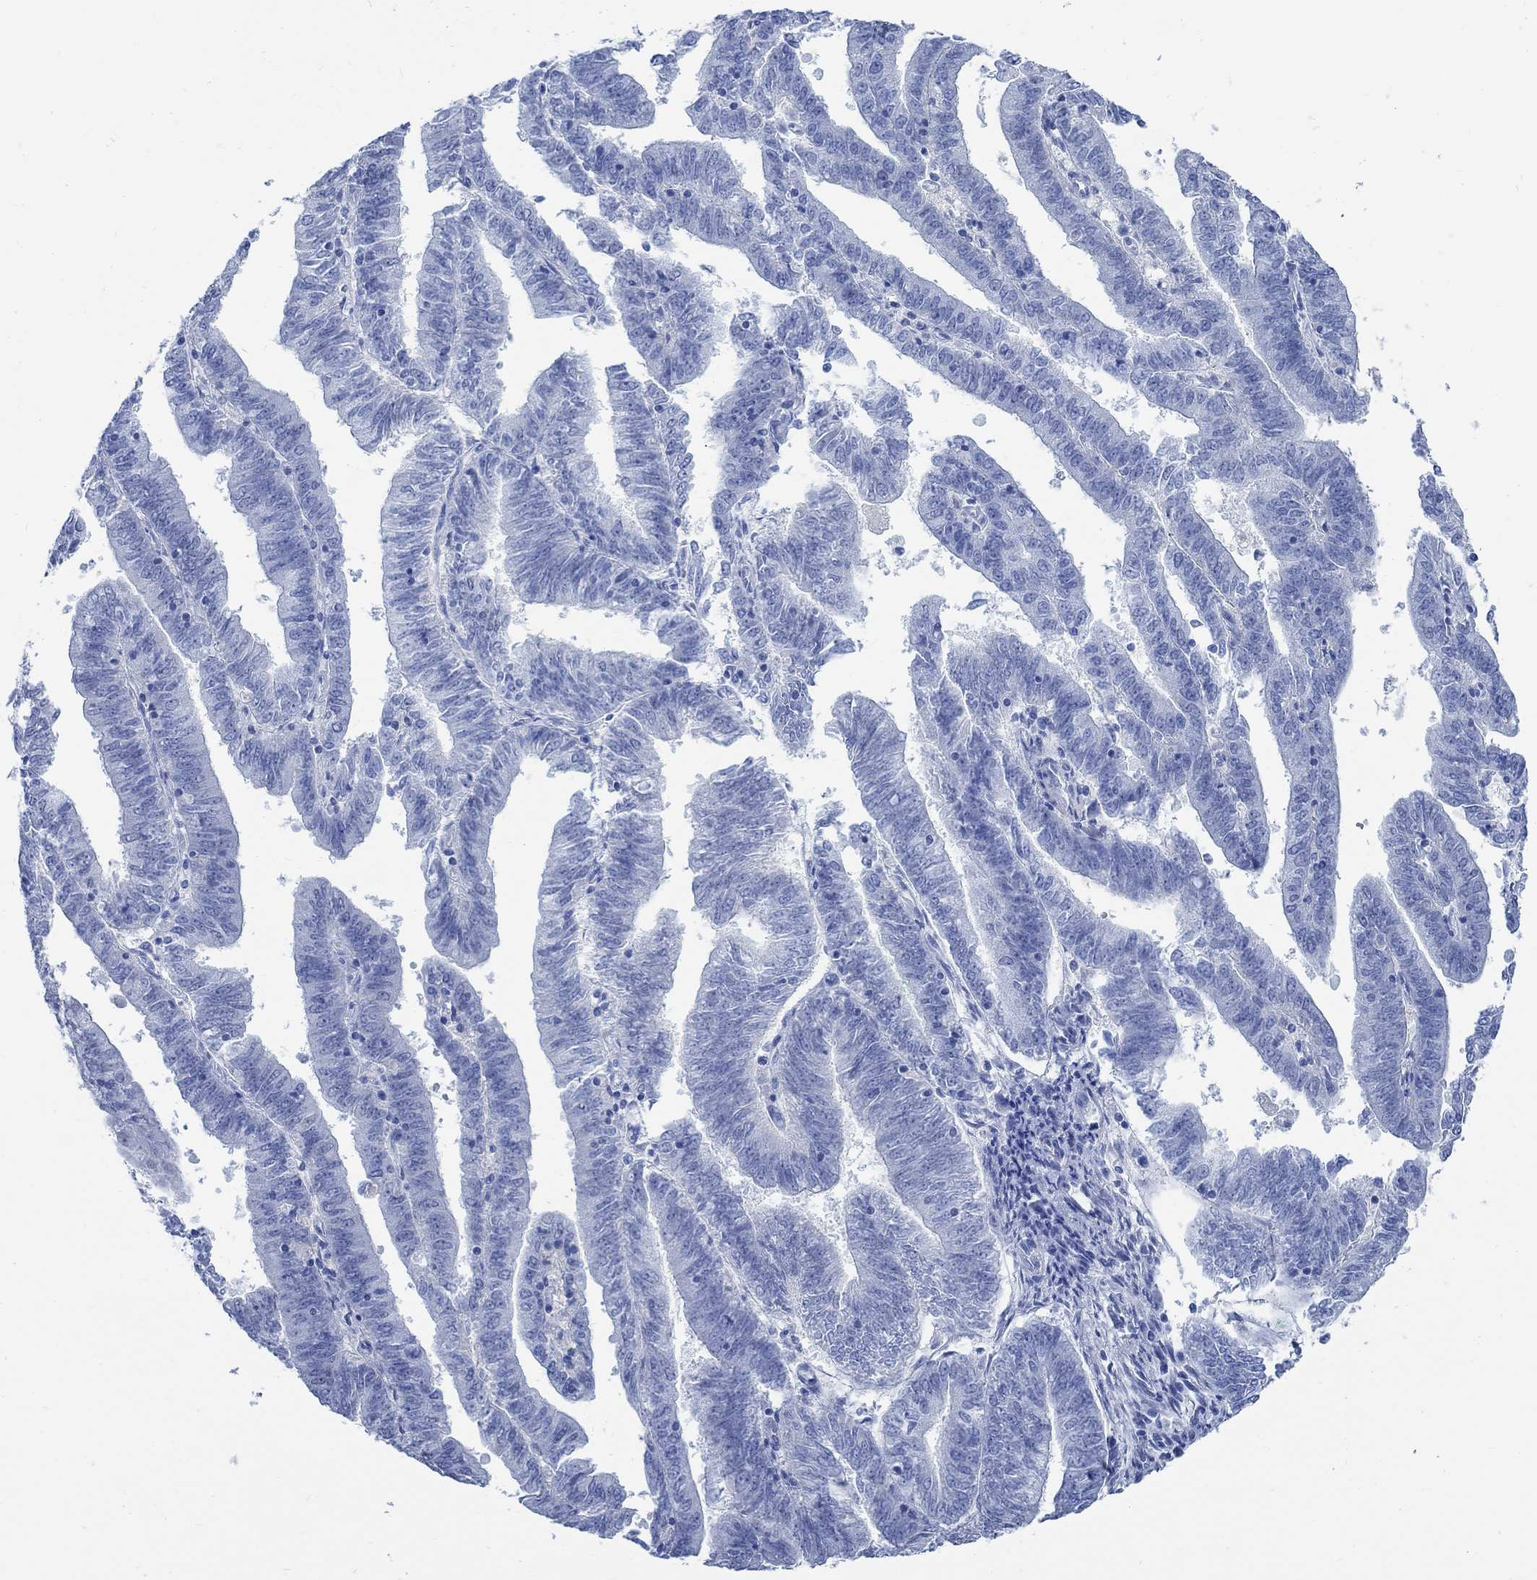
{"staining": {"intensity": "negative", "quantity": "none", "location": "none"}, "tissue": "endometrial cancer", "cell_type": "Tumor cells", "image_type": "cancer", "snomed": [{"axis": "morphology", "description": "Adenocarcinoma, NOS"}, {"axis": "topography", "description": "Endometrium"}], "caption": "Tumor cells are negative for brown protein staining in endometrial cancer.", "gene": "CAMK2N1", "patient": {"sex": "female", "age": 82}}